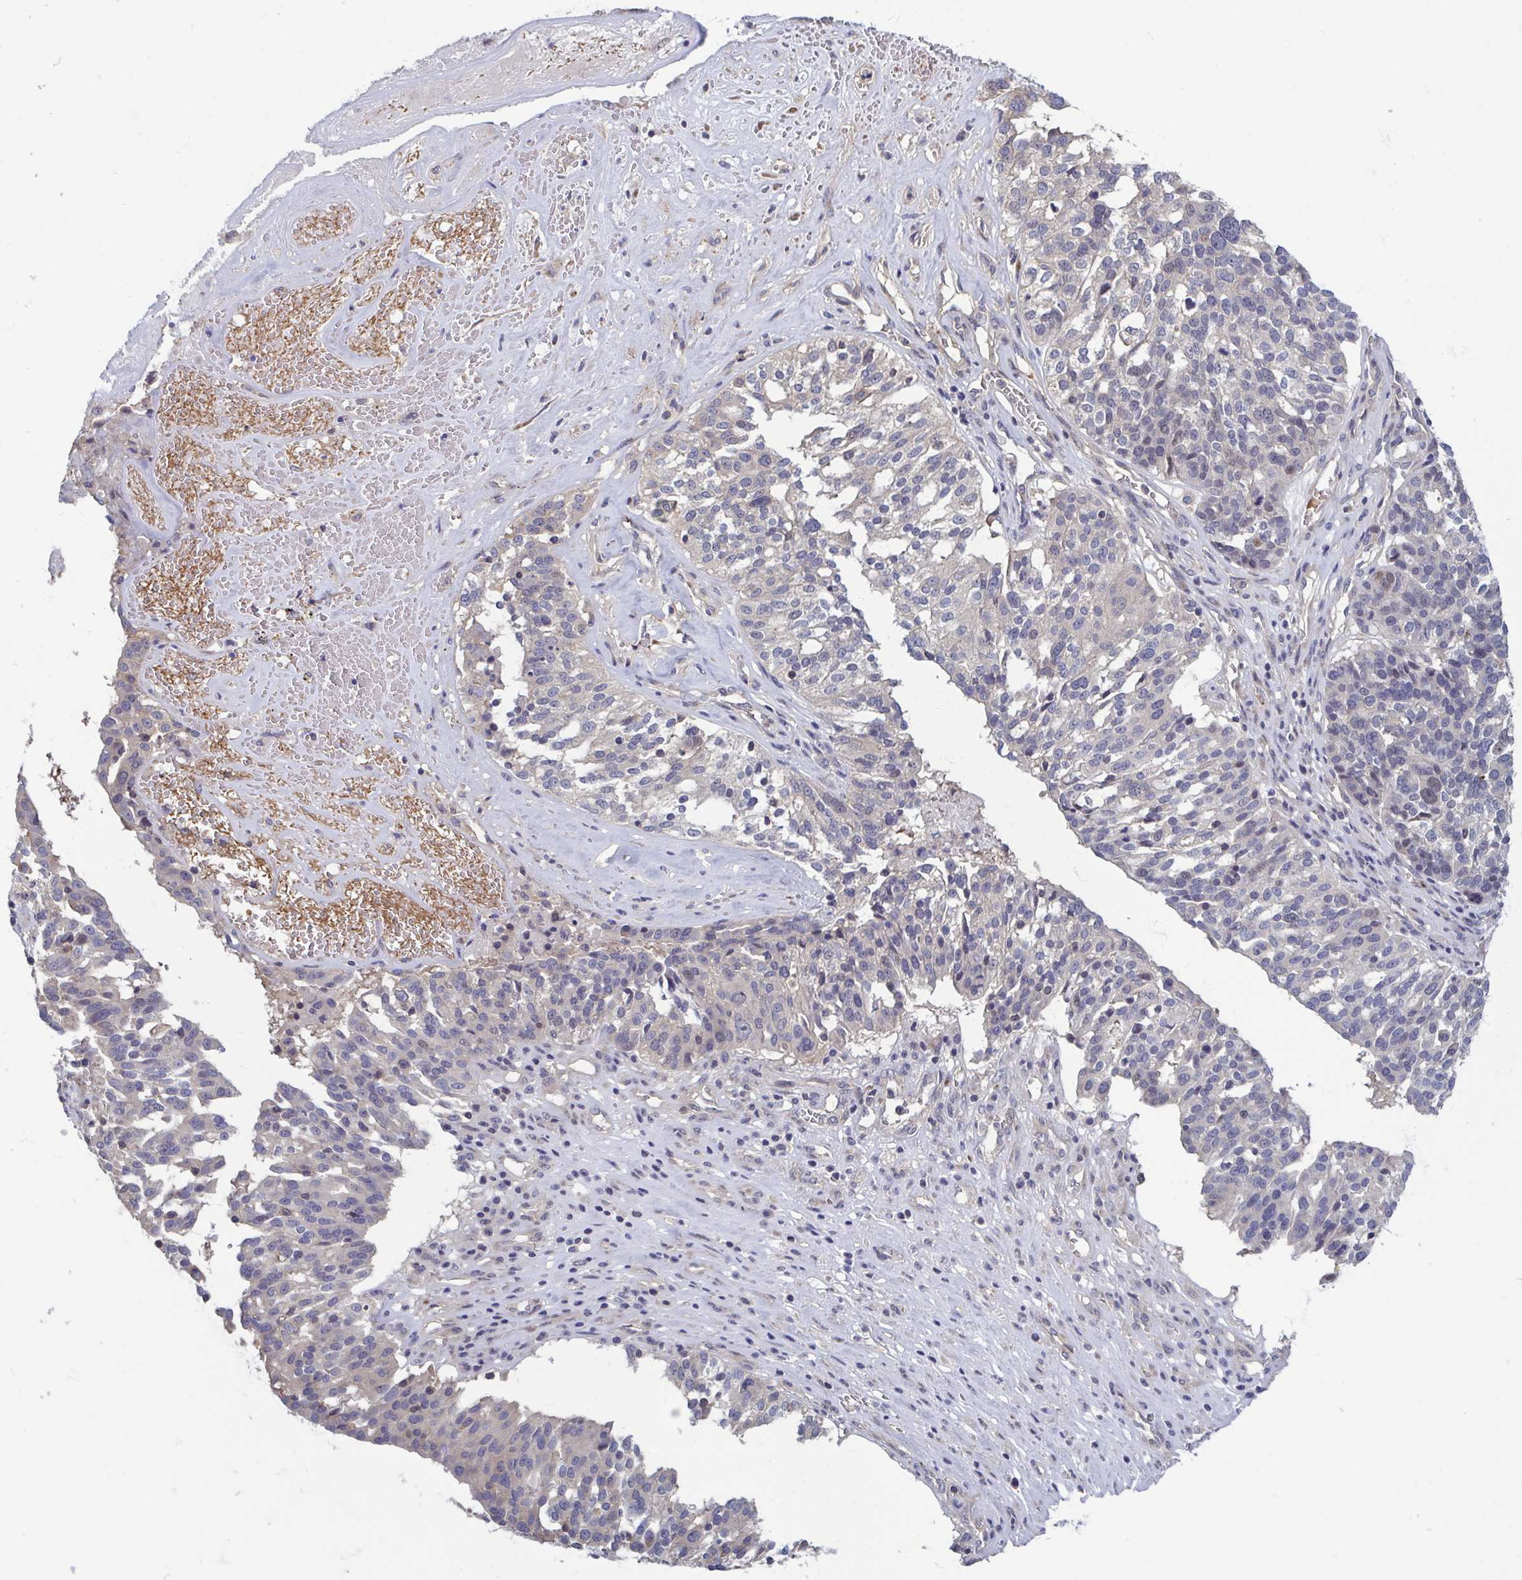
{"staining": {"intensity": "negative", "quantity": "none", "location": "none"}, "tissue": "ovarian cancer", "cell_type": "Tumor cells", "image_type": "cancer", "snomed": [{"axis": "morphology", "description": "Cystadenocarcinoma, serous, NOS"}, {"axis": "topography", "description": "Ovary"}], "caption": "This is a image of immunohistochemistry staining of ovarian cancer, which shows no positivity in tumor cells.", "gene": "LRRC38", "patient": {"sex": "female", "age": 59}}